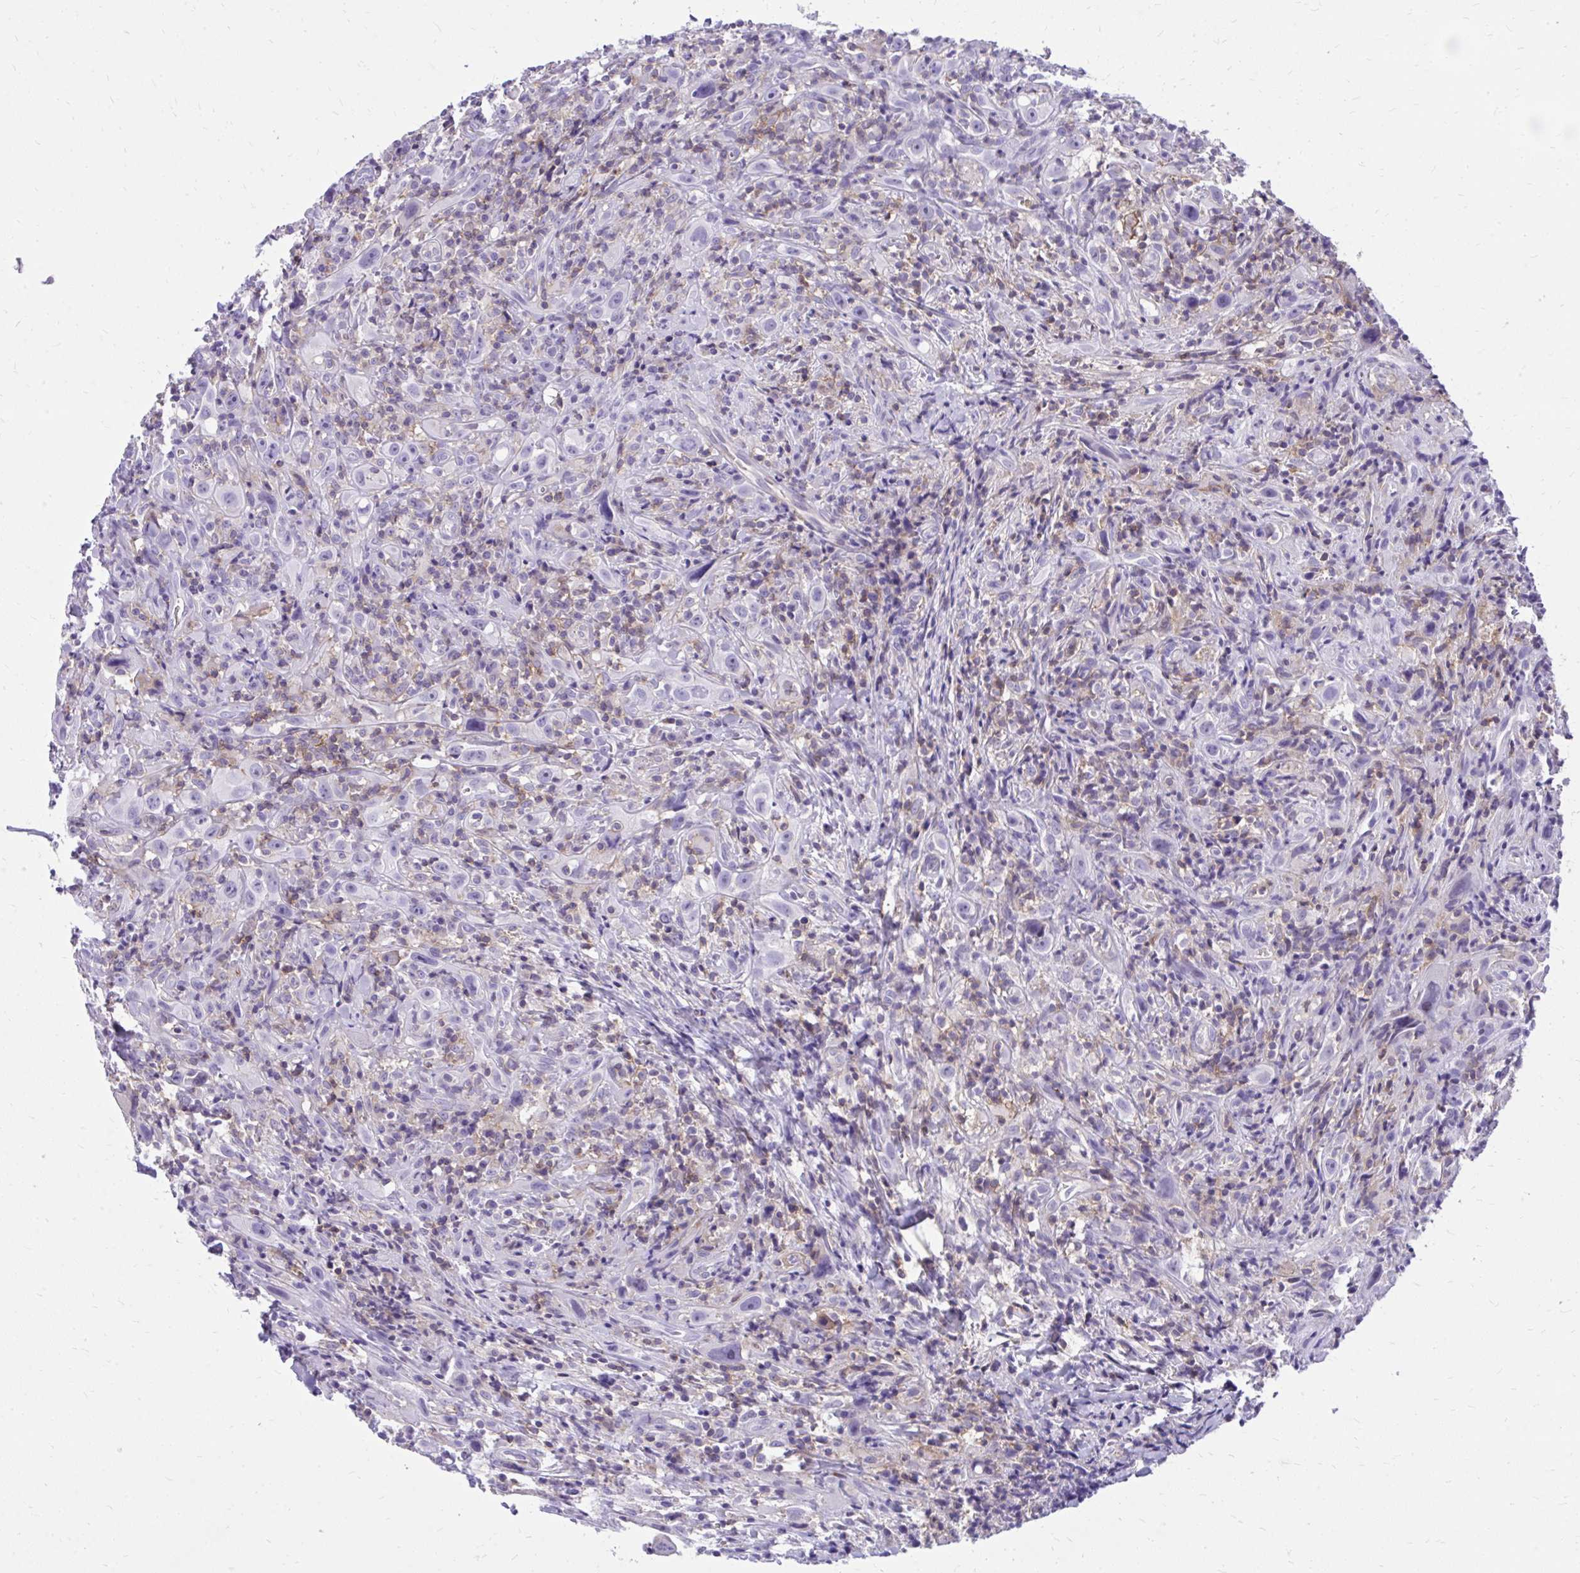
{"staining": {"intensity": "negative", "quantity": "none", "location": "none"}, "tissue": "head and neck cancer", "cell_type": "Tumor cells", "image_type": "cancer", "snomed": [{"axis": "morphology", "description": "Squamous cell carcinoma, NOS"}, {"axis": "topography", "description": "Head-Neck"}], "caption": "Tumor cells show no significant protein positivity in head and neck cancer. (DAB IHC visualized using brightfield microscopy, high magnification).", "gene": "GPRIN3", "patient": {"sex": "female", "age": 95}}